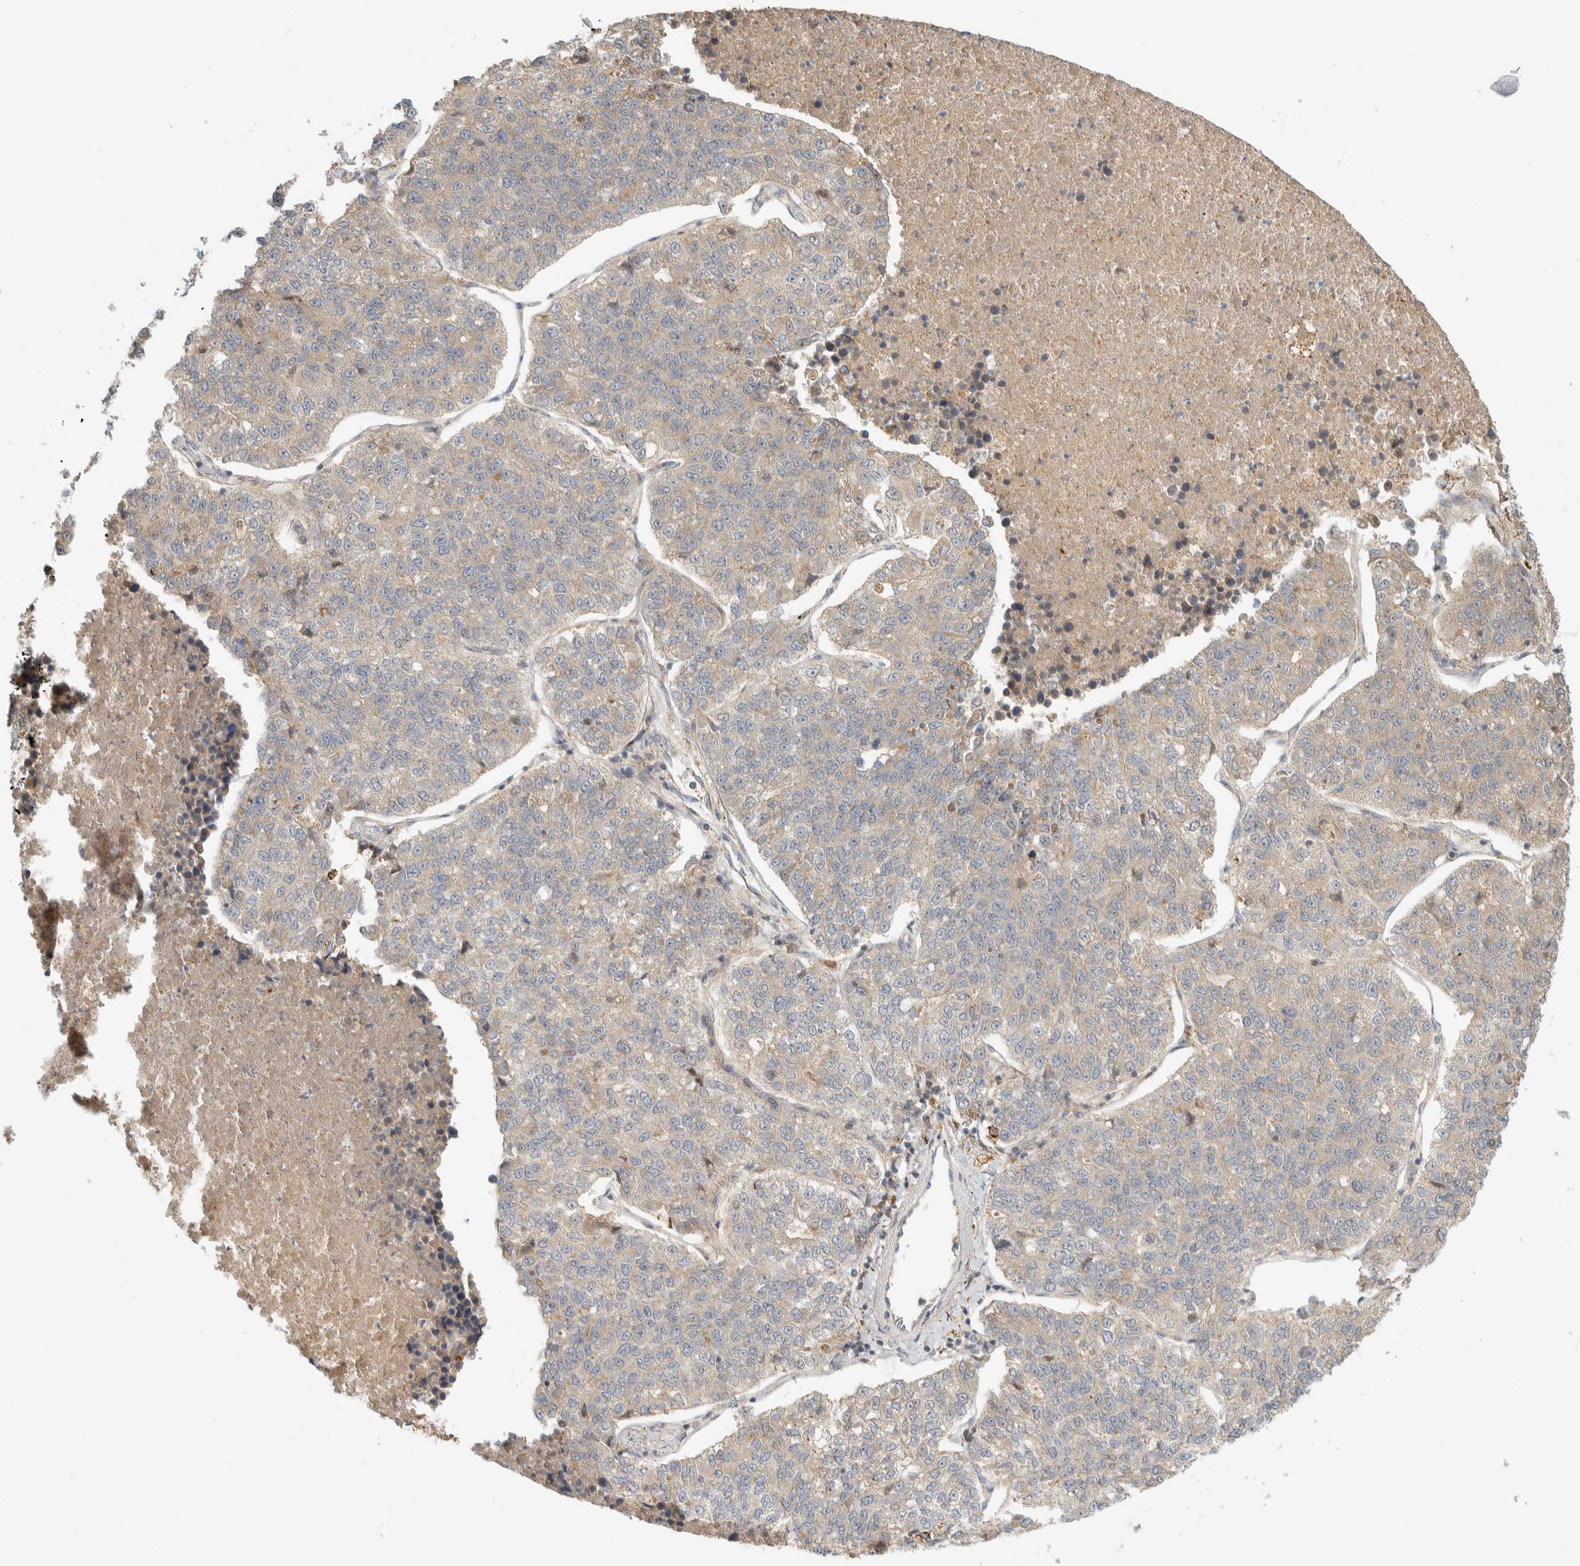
{"staining": {"intensity": "weak", "quantity": "<25%", "location": "cytoplasmic/membranous"}, "tissue": "lung cancer", "cell_type": "Tumor cells", "image_type": "cancer", "snomed": [{"axis": "morphology", "description": "Adenocarcinoma, NOS"}, {"axis": "topography", "description": "Lung"}], "caption": "Tumor cells show no significant protein expression in adenocarcinoma (lung).", "gene": "FAM167A", "patient": {"sex": "male", "age": 49}}